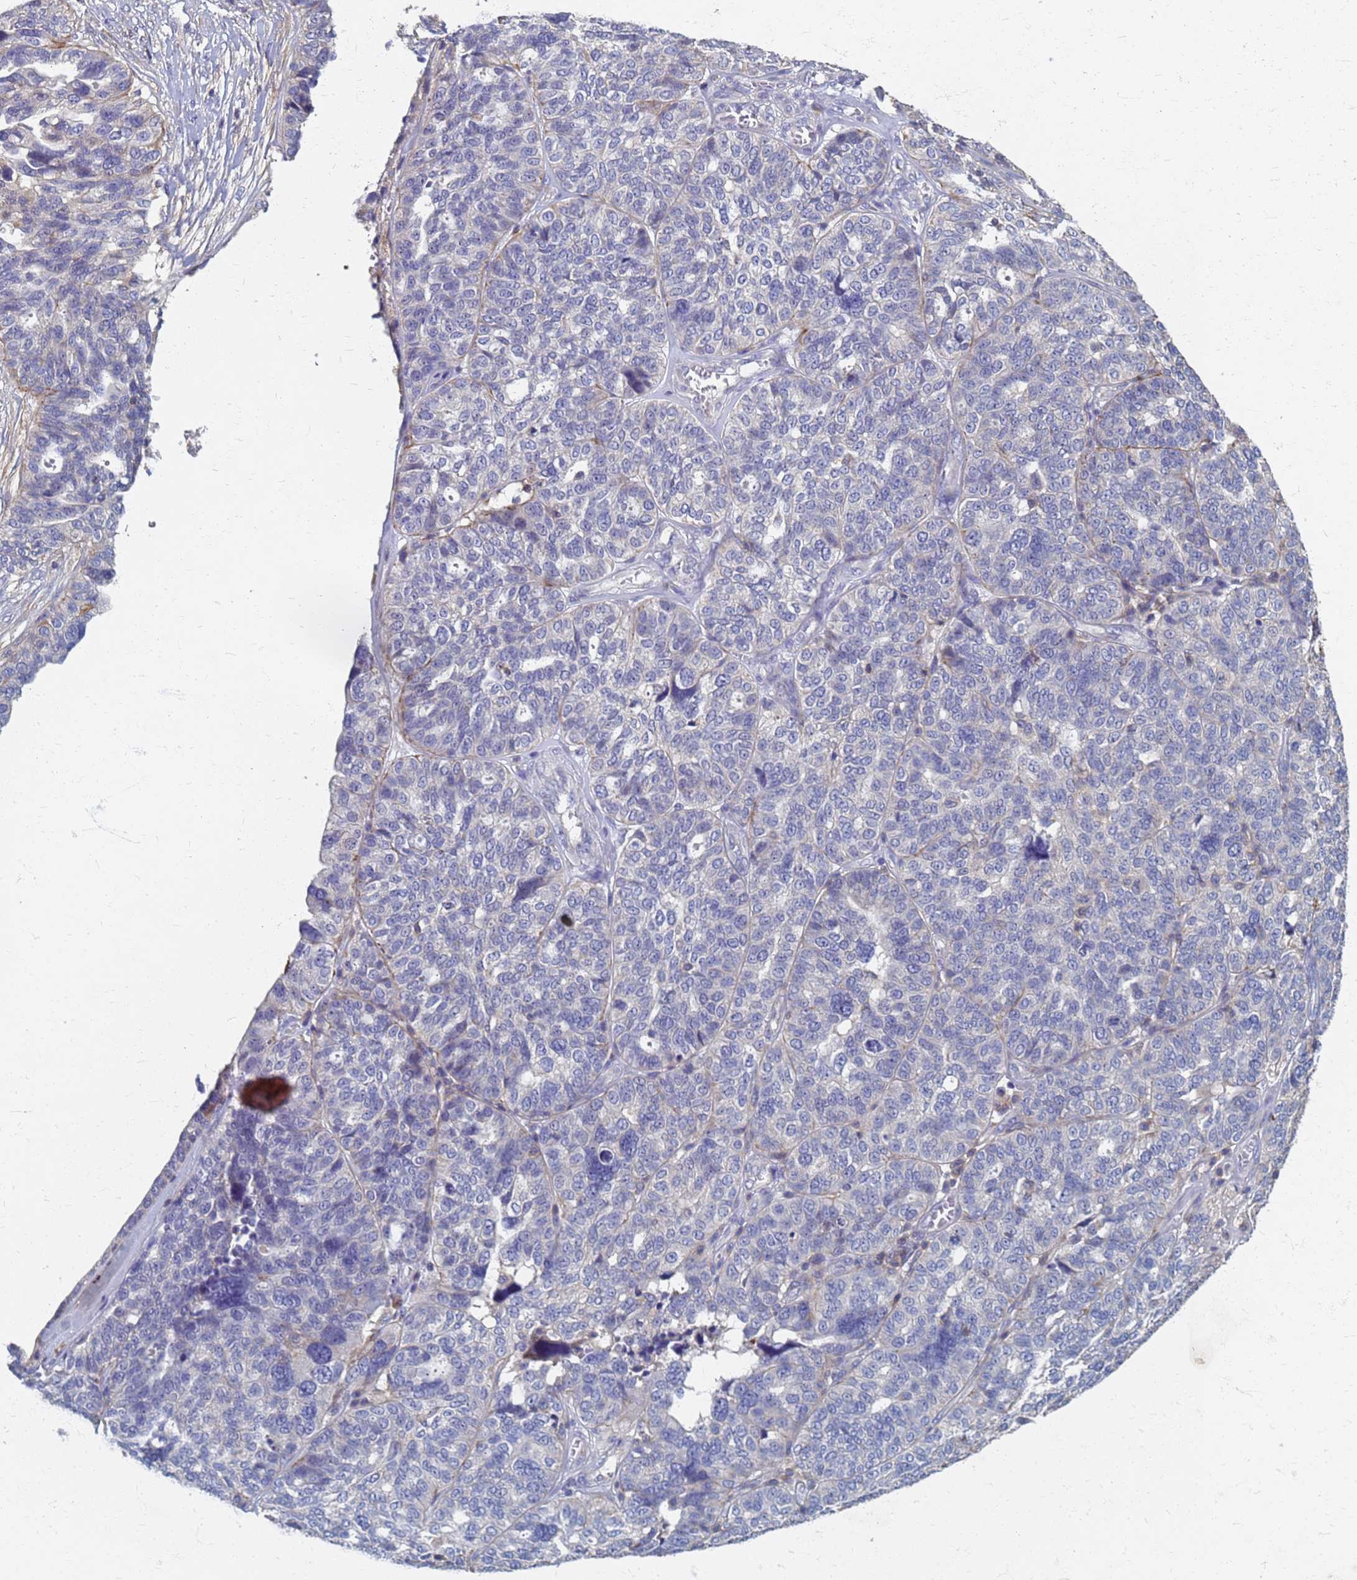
{"staining": {"intensity": "negative", "quantity": "none", "location": "none"}, "tissue": "ovarian cancer", "cell_type": "Tumor cells", "image_type": "cancer", "snomed": [{"axis": "morphology", "description": "Cystadenocarcinoma, serous, NOS"}, {"axis": "topography", "description": "Ovary"}], "caption": "Tumor cells are negative for protein expression in human ovarian cancer.", "gene": "KRCC1", "patient": {"sex": "female", "age": 59}}